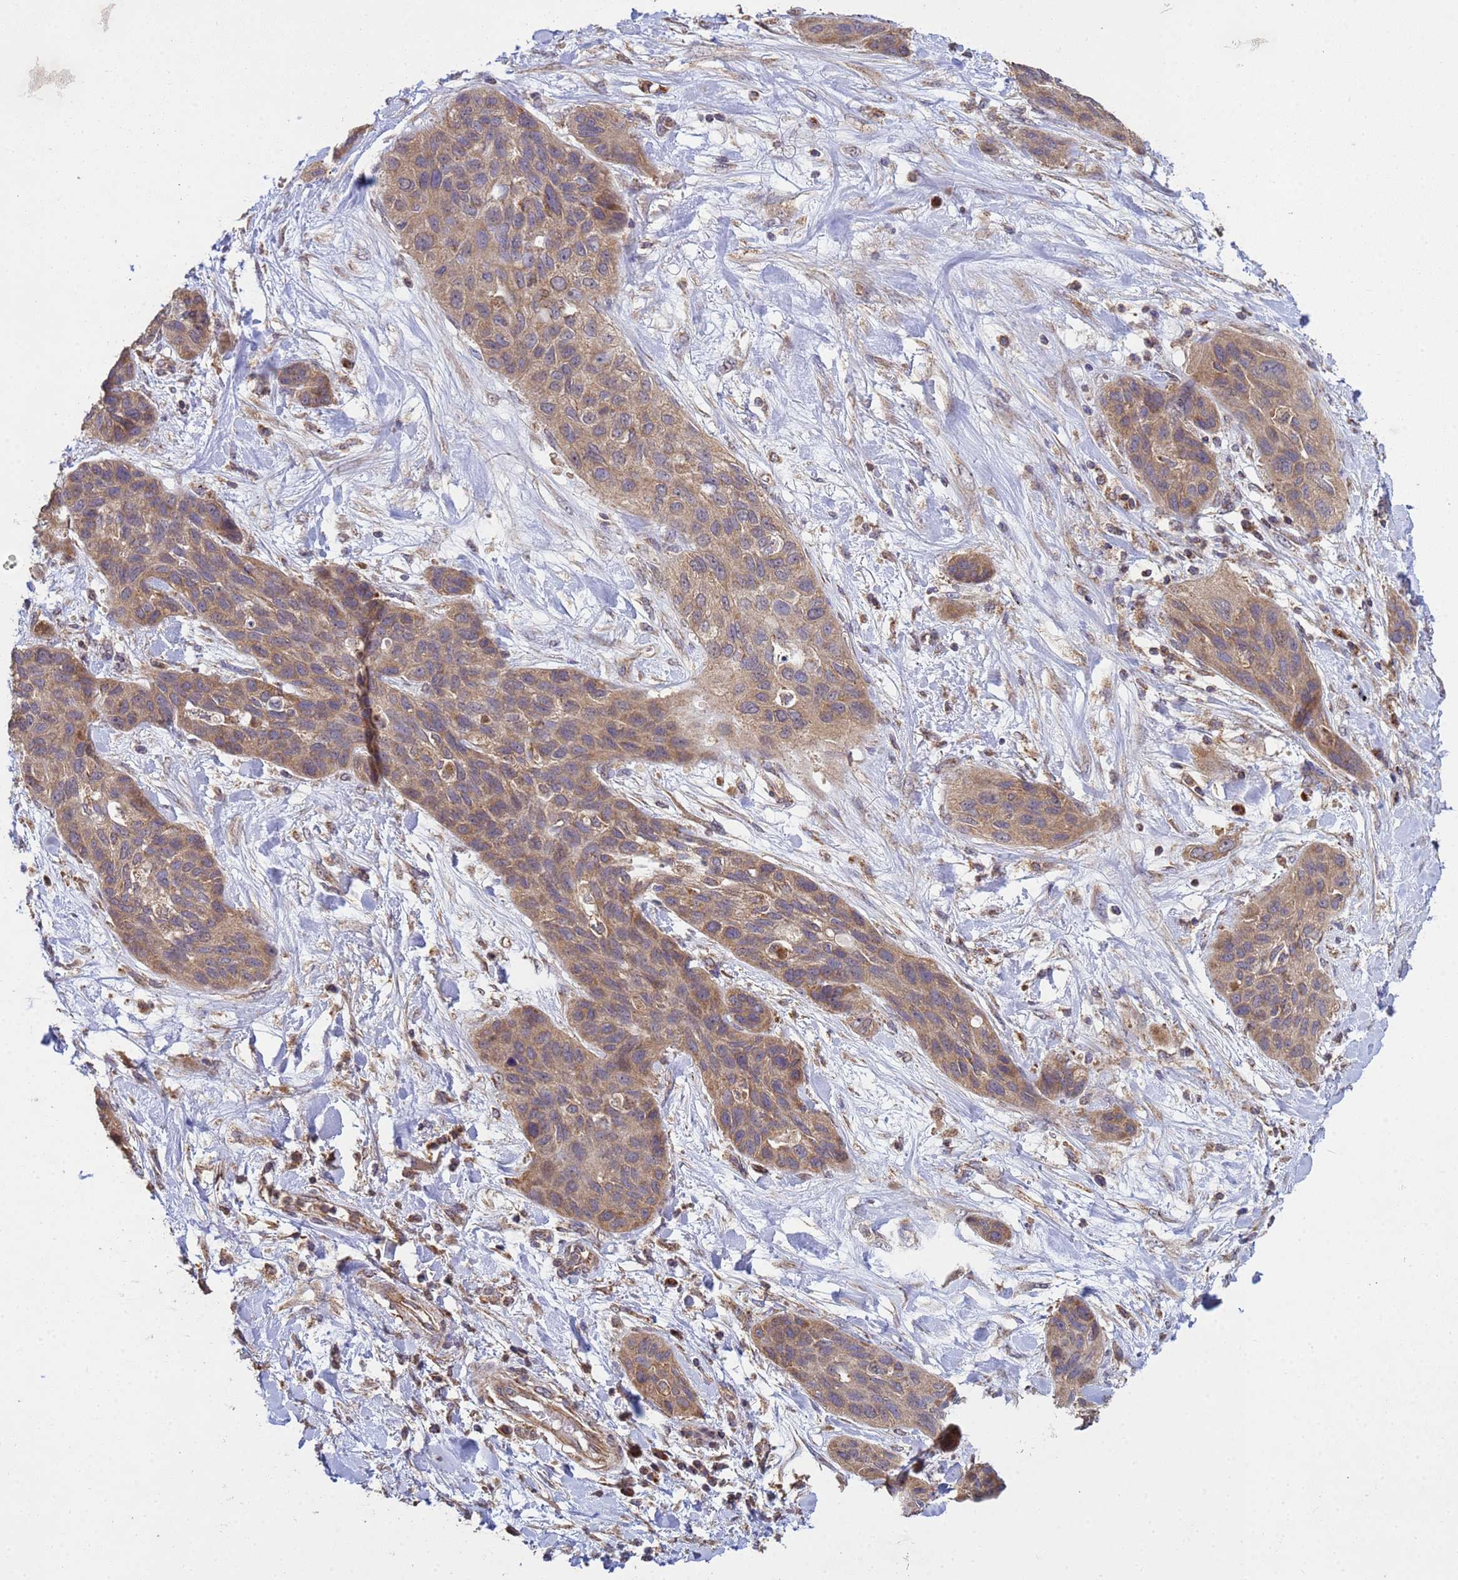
{"staining": {"intensity": "moderate", "quantity": ">75%", "location": "cytoplasmic/membranous"}, "tissue": "lung cancer", "cell_type": "Tumor cells", "image_type": "cancer", "snomed": [{"axis": "morphology", "description": "Squamous cell carcinoma, NOS"}, {"axis": "topography", "description": "Lung"}], "caption": "The photomicrograph reveals immunohistochemical staining of lung squamous cell carcinoma. There is moderate cytoplasmic/membranous positivity is appreciated in about >75% of tumor cells.", "gene": "P2RX7", "patient": {"sex": "female", "age": 70}}